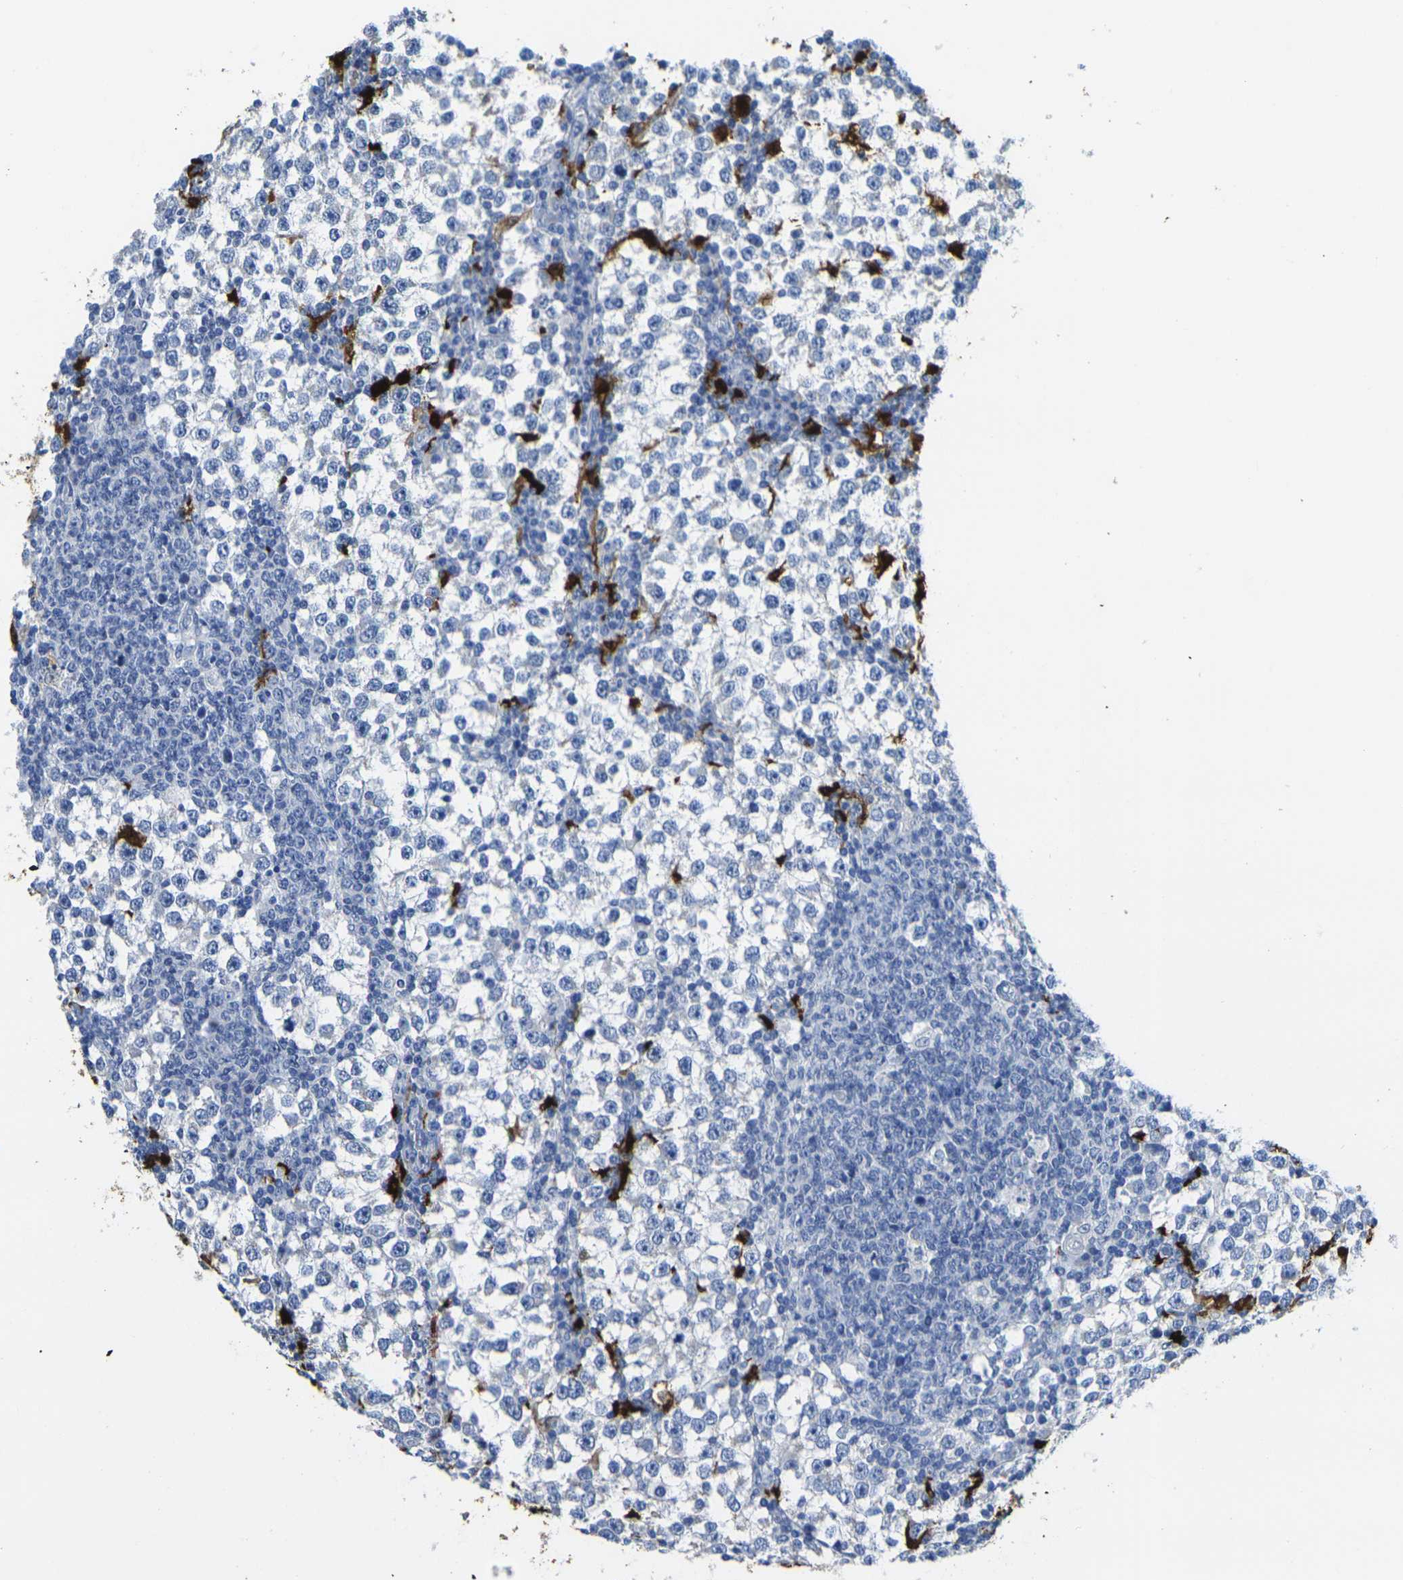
{"staining": {"intensity": "negative", "quantity": "none", "location": "none"}, "tissue": "testis cancer", "cell_type": "Tumor cells", "image_type": "cancer", "snomed": [{"axis": "morphology", "description": "Seminoma, NOS"}, {"axis": "topography", "description": "Testis"}], "caption": "This is a photomicrograph of immunohistochemistry (IHC) staining of testis seminoma, which shows no expression in tumor cells.", "gene": "S100A9", "patient": {"sex": "male", "age": 65}}